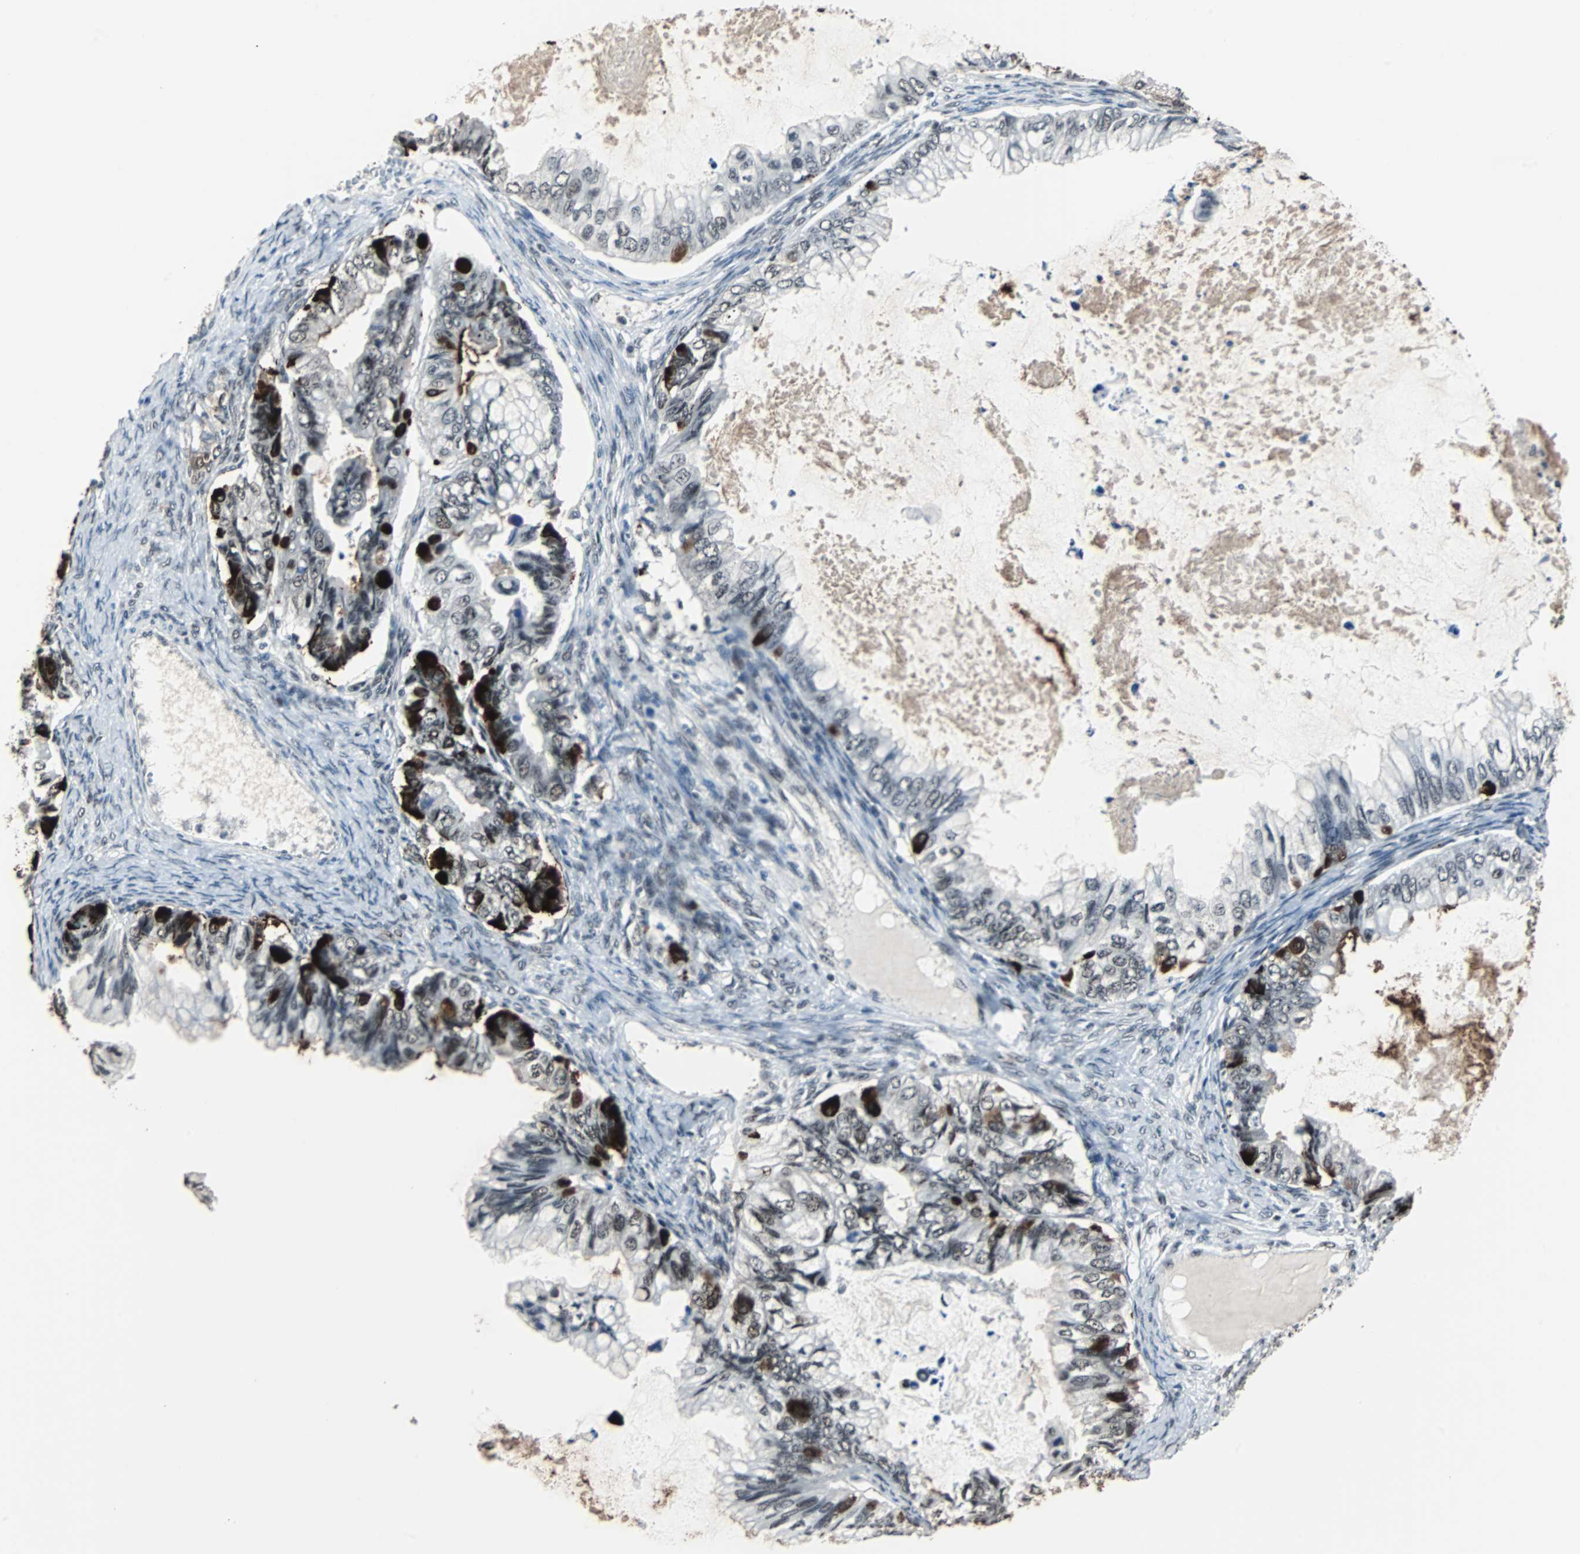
{"staining": {"intensity": "strong", "quantity": "<25%", "location": "cytoplasmic/membranous"}, "tissue": "ovarian cancer", "cell_type": "Tumor cells", "image_type": "cancer", "snomed": [{"axis": "morphology", "description": "Cystadenocarcinoma, mucinous, NOS"}, {"axis": "topography", "description": "Ovary"}], "caption": "Strong cytoplasmic/membranous expression for a protein is identified in approximately <25% of tumor cells of ovarian cancer (mucinous cystadenocarcinoma) using IHC.", "gene": "MKX", "patient": {"sex": "female", "age": 80}}